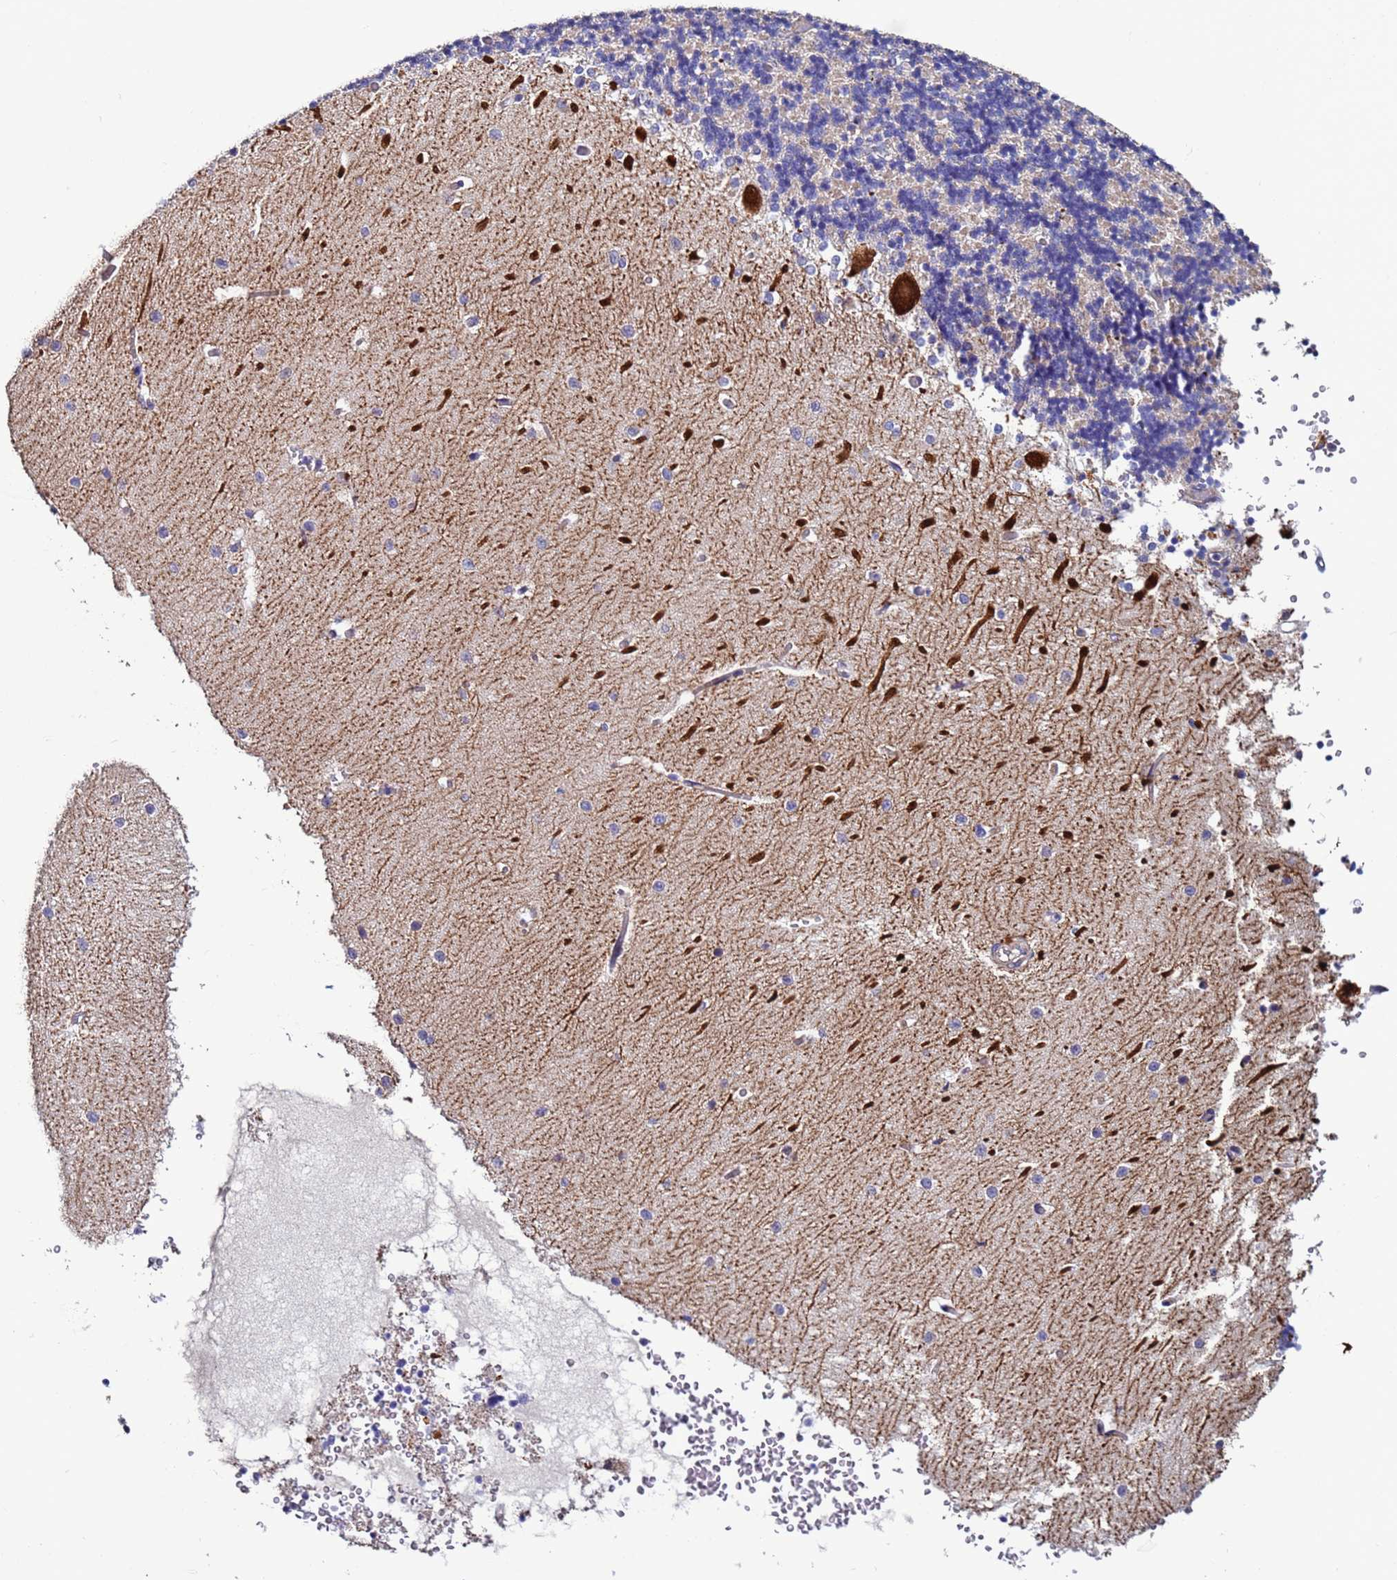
{"staining": {"intensity": "negative", "quantity": "none", "location": "none"}, "tissue": "cerebellum", "cell_type": "Cells in granular layer", "image_type": "normal", "snomed": [{"axis": "morphology", "description": "Normal tissue, NOS"}, {"axis": "topography", "description": "Cerebellum"}], "caption": "An image of human cerebellum is negative for staining in cells in granular layer. (DAB (3,3'-diaminobenzidine) immunohistochemistry (IHC), high magnification).", "gene": "CEP55", "patient": {"sex": "male", "age": 37}}